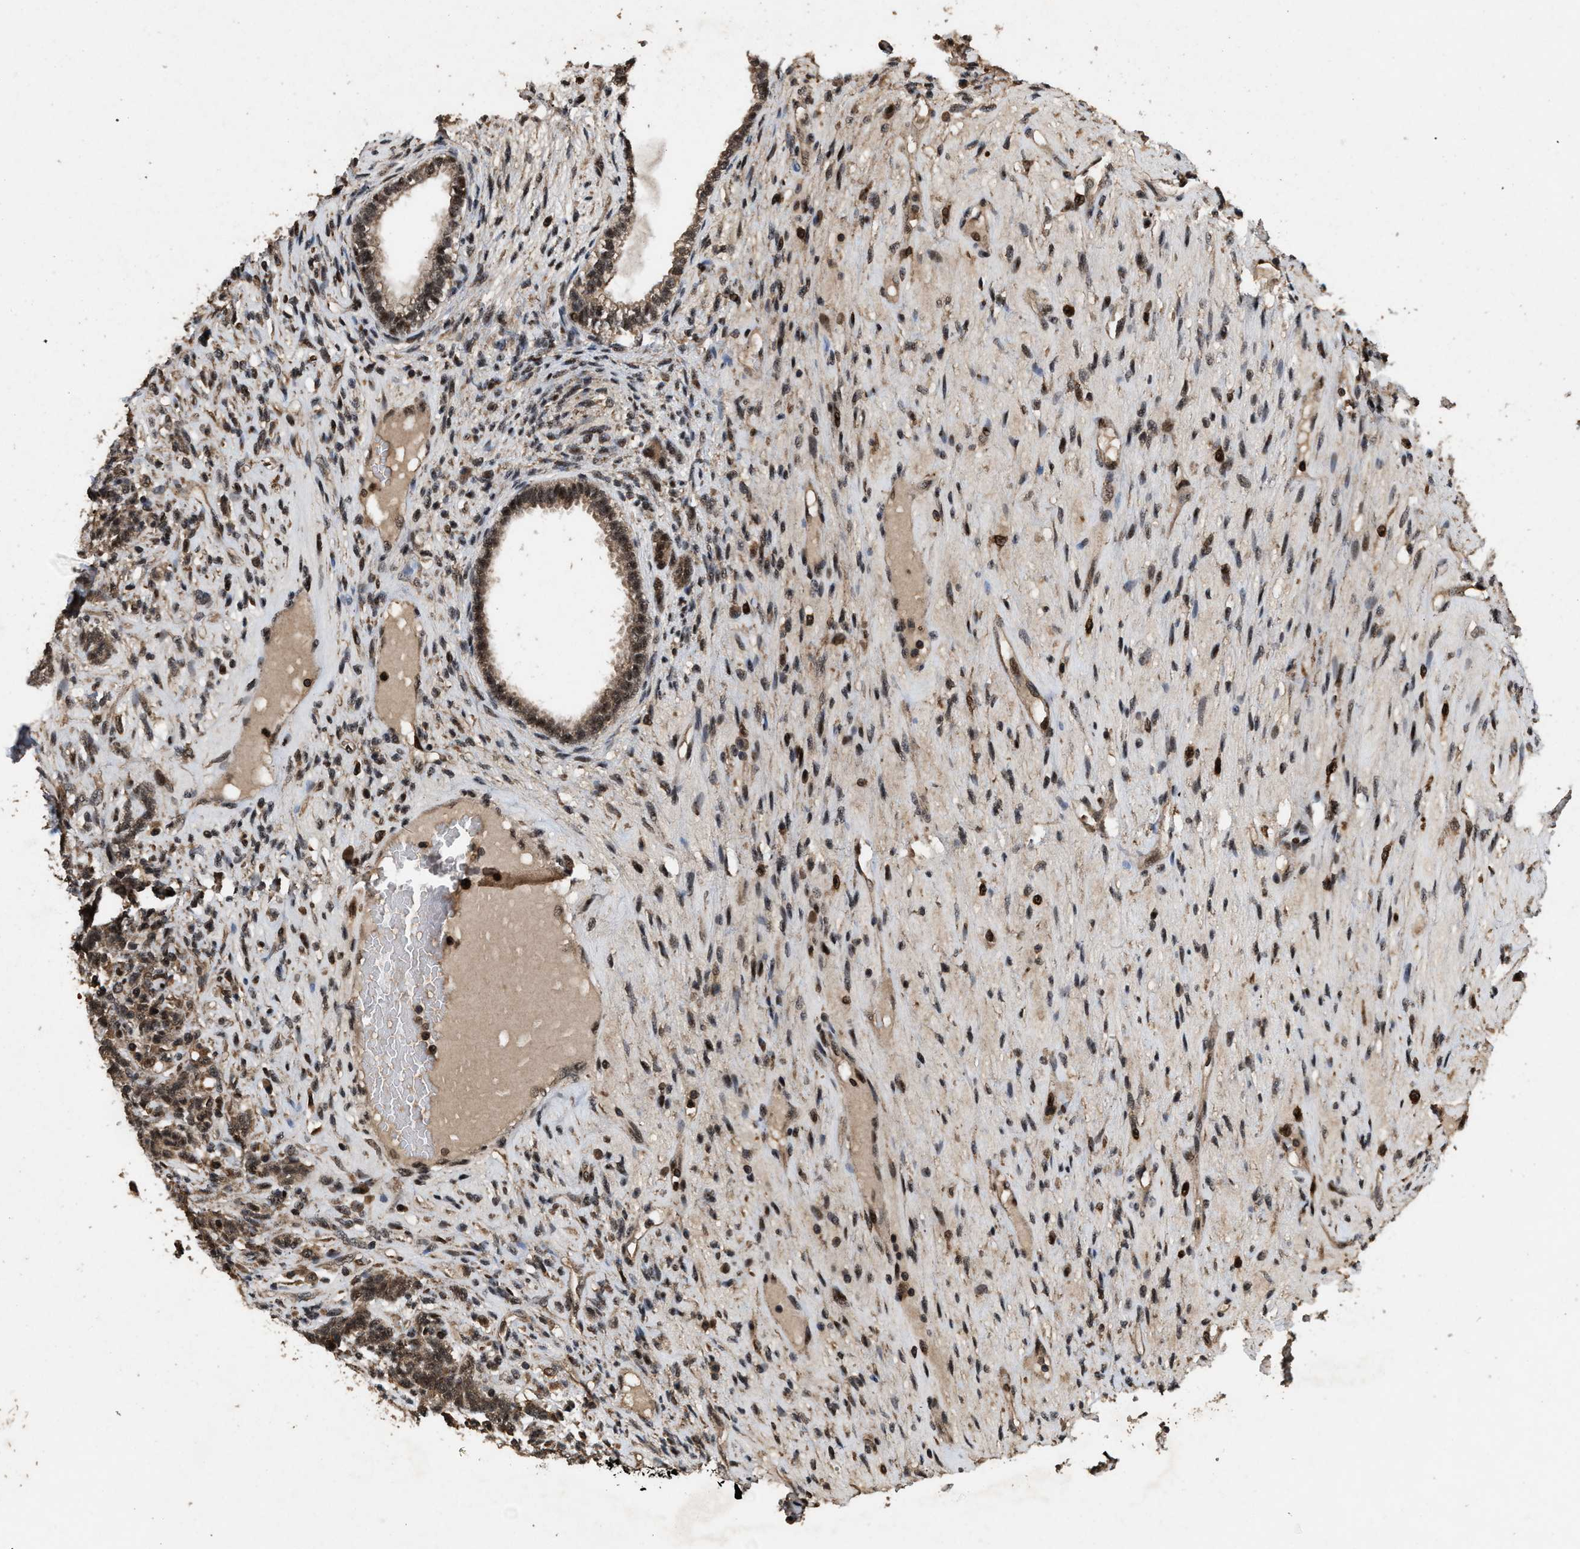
{"staining": {"intensity": "moderate", "quantity": ">75%", "location": "cytoplasmic/membranous,nuclear"}, "tissue": "testis cancer", "cell_type": "Tumor cells", "image_type": "cancer", "snomed": [{"axis": "morphology", "description": "Seminoma, NOS"}, {"axis": "topography", "description": "Testis"}], "caption": "This image displays testis seminoma stained with immunohistochemistry (IHC) to label a protein in brown. The cytoplasmic/membranous and nuclear of tumor cells show moderate positivity for the protein. Nuclei are counter-stained blue.", "gene": "HAUS6", "patient": {"sex": "male", "age": 28}}